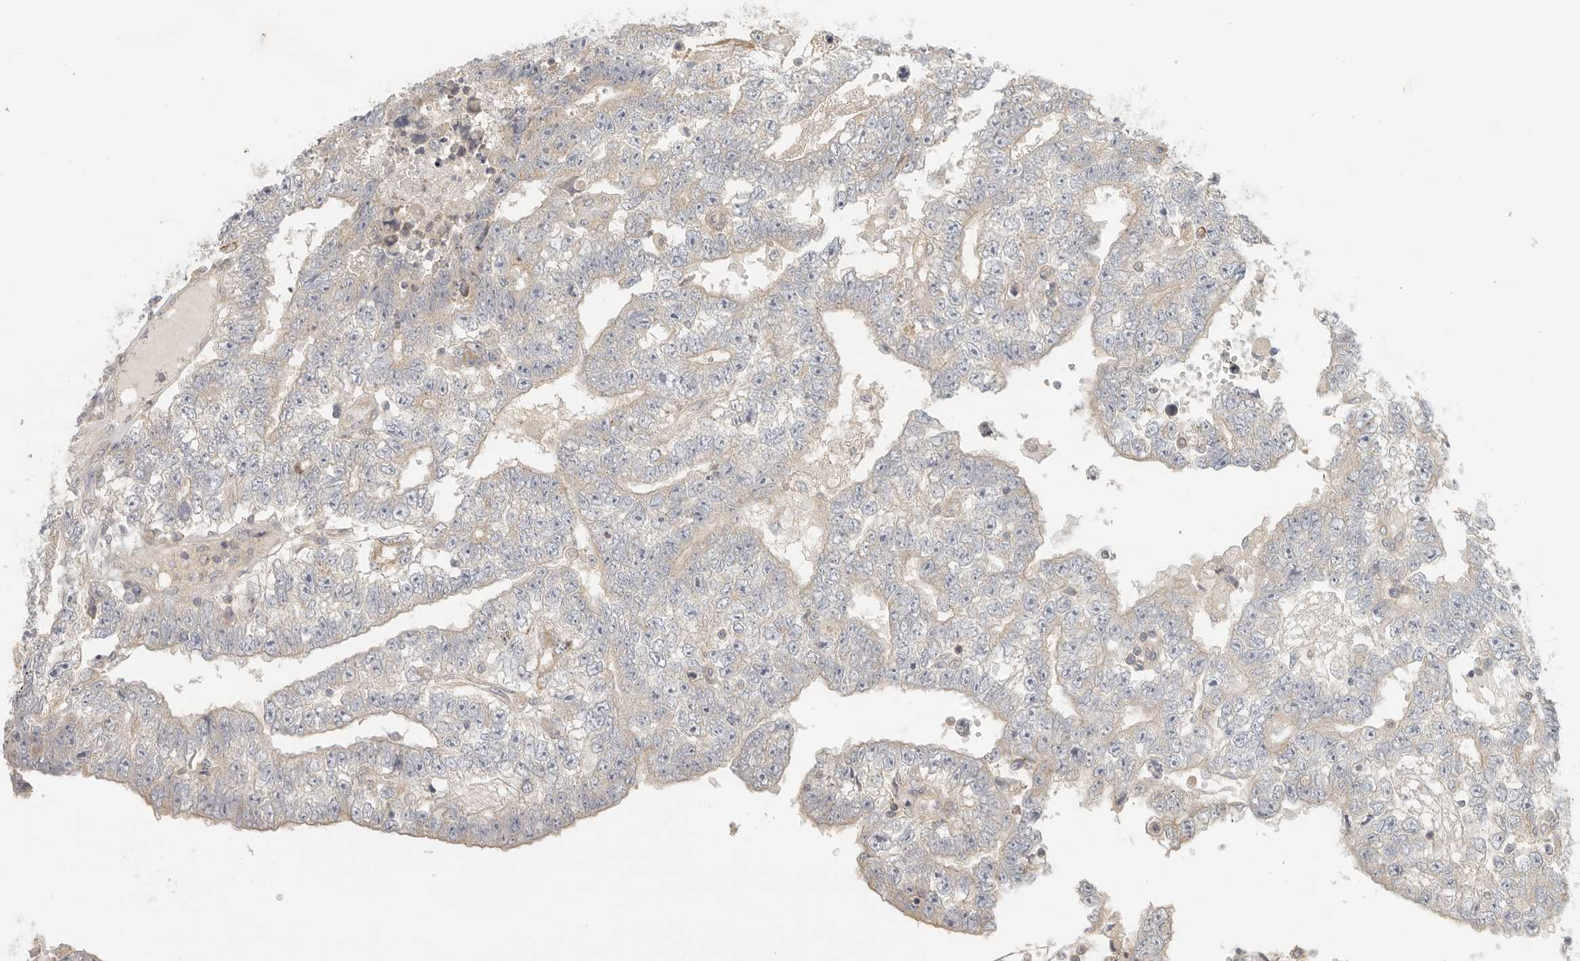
{"staining": {"intensity": "negative", "quantity": "none", "location": "none"}, "tissue": "testis cancer", "cell_type": "Tumor cells", "image_type": "cancer", "snomed": [{"axis": "morphology", "description": "Carcinoma, Embryonal, NOS"}, {"axis": "topography", "description": "Testis"}], "caption": "Tumor cells are negative for protein expression in human embryonal carcinoma (testis).", "gene": "AHDC1", "patient": {"sex": "male", "age": 25}}